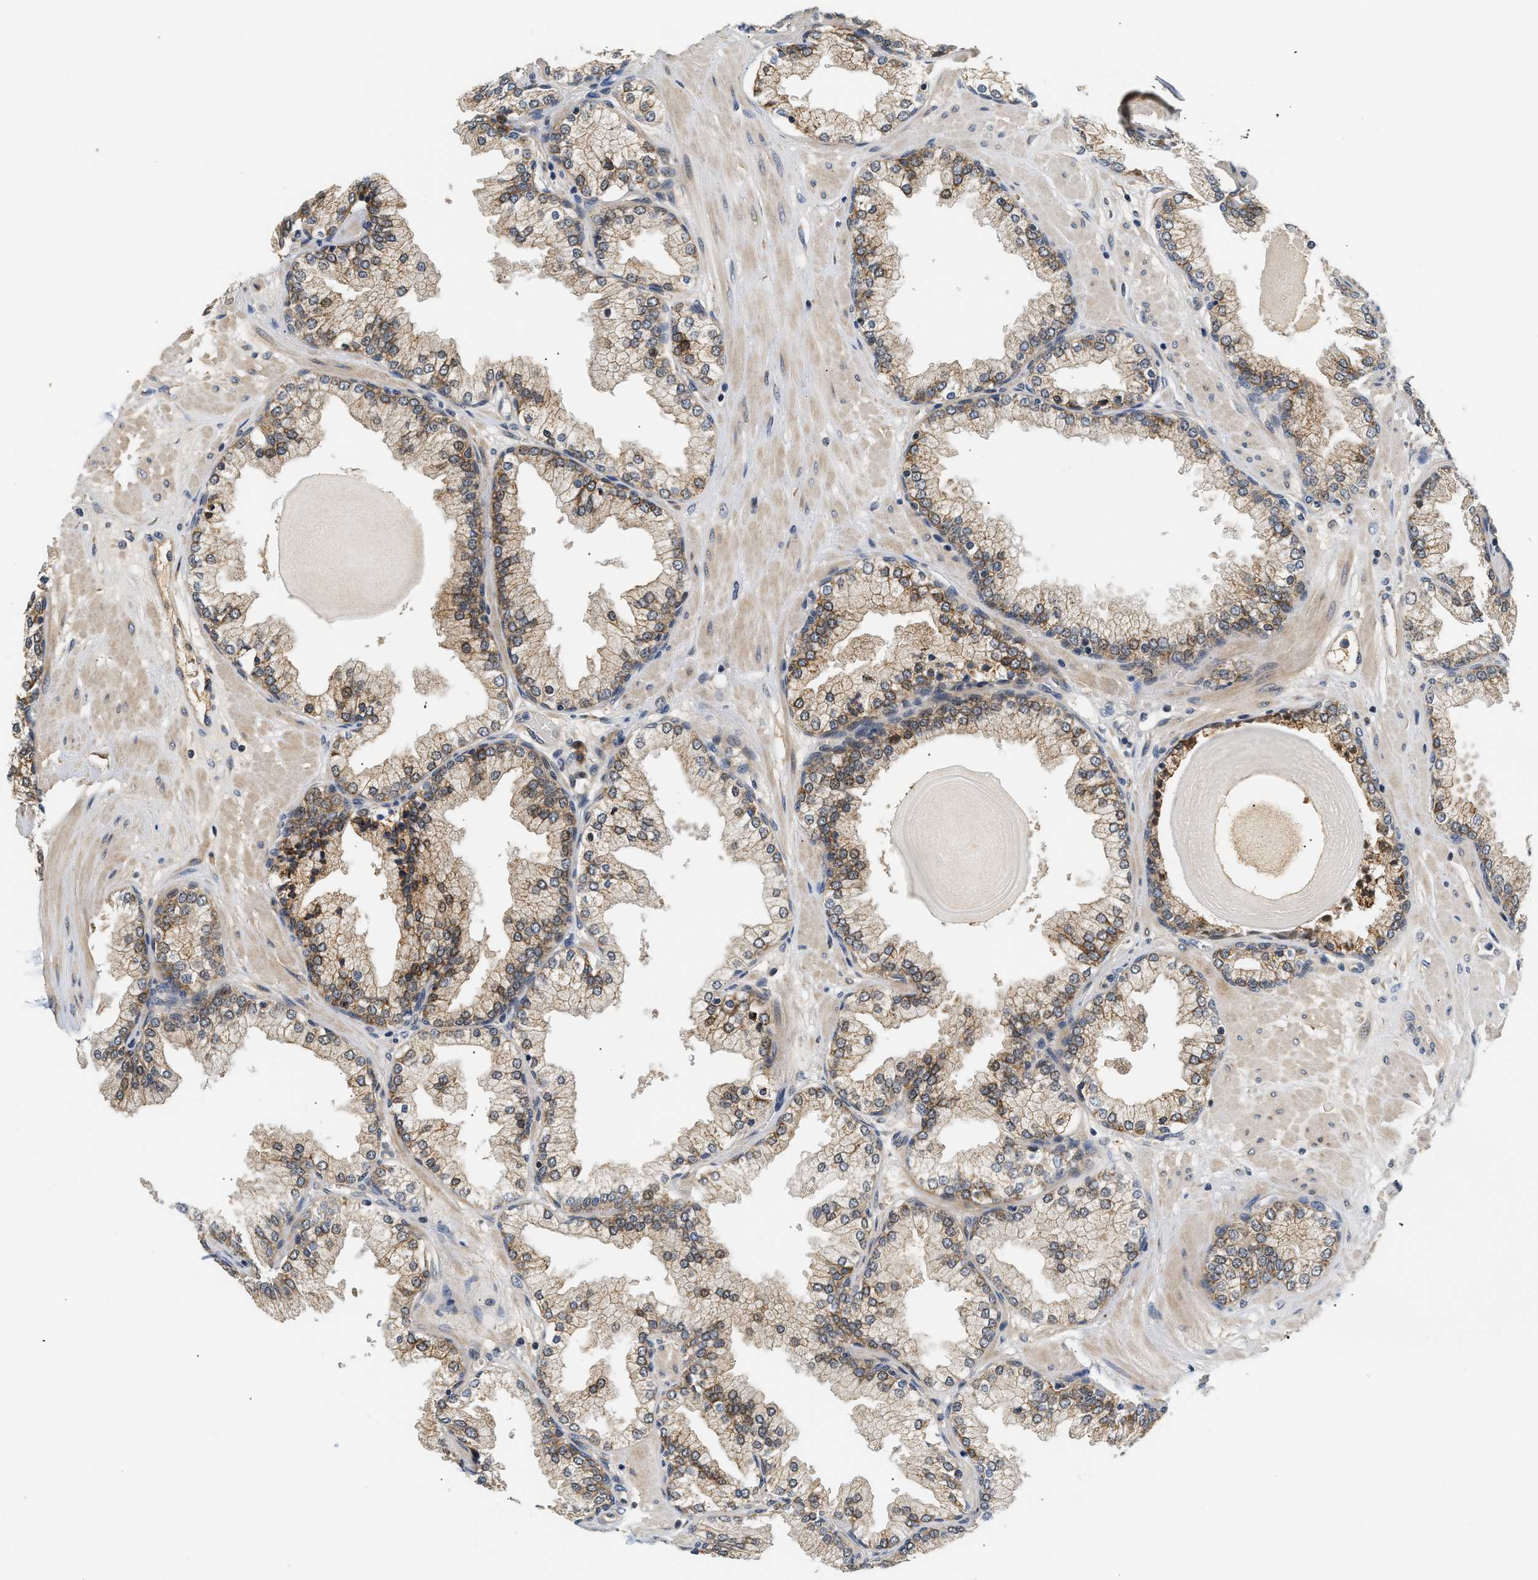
{"staining": {"intensity": "moderate", "quantity": ">75%", "location": "cytoplasmic/membranous"}, "tissue": "prostate", "cell_type": "Glandular cells", "image_type": "normal", "snomed": [{"axis": "morphology", "description": "Normal tissue, NOS"}, {"axis": "topography", "description": "Prostate"}], "caption": "Moderate cytoplasmic/membranous expression is identified in approximately >75% of glandular cells in unremarkable prostate.", "gene": "TNIP2", "patient": {"sex": "male", "age": 51}}